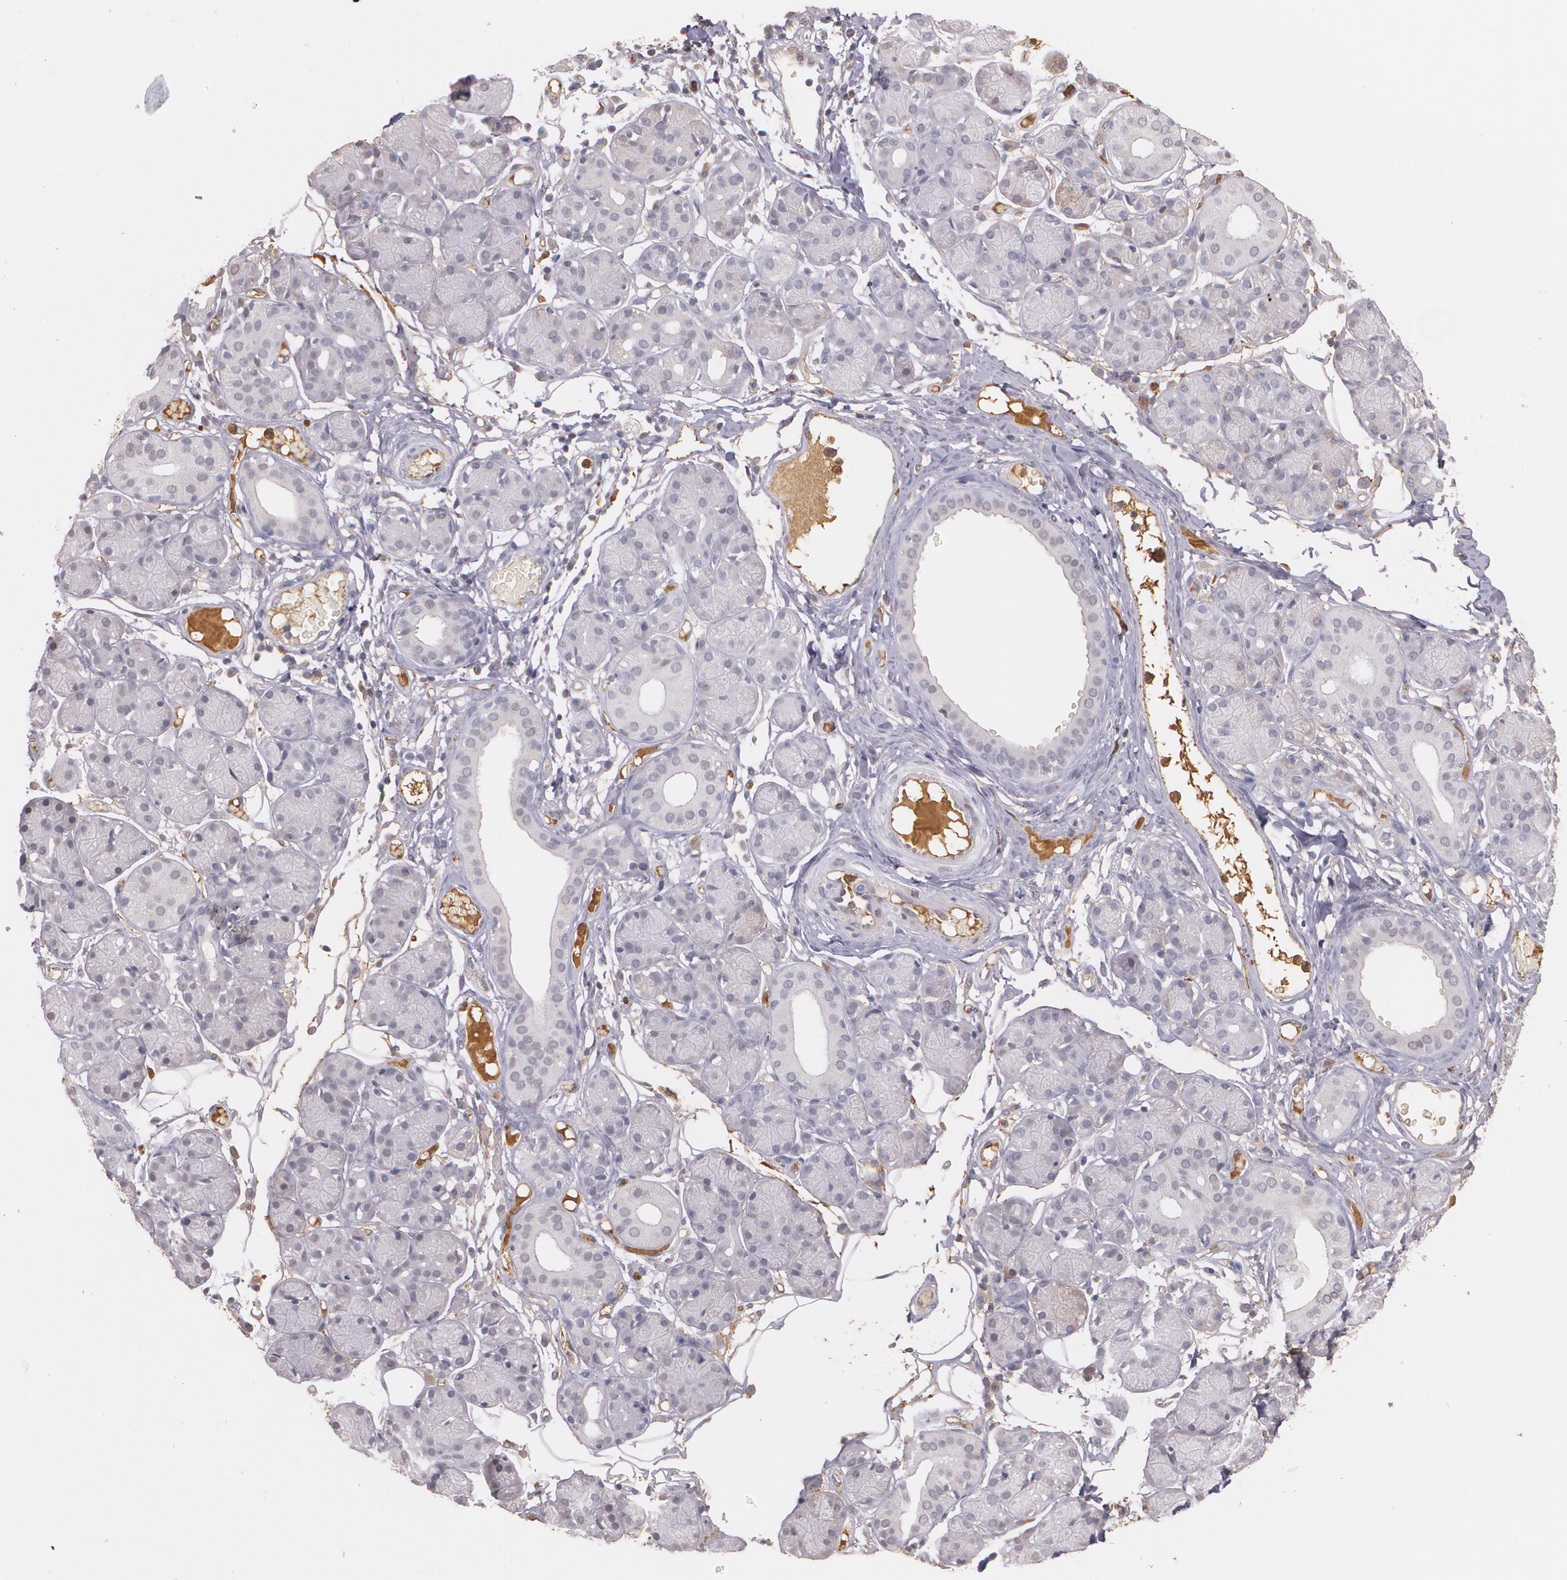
{"staining": {"intensity": "negative", "quantity": "none", "location": "none"}, "tissue": "salivary gland", "cell_type": "Glandular cells", "image_type": "normal", "snomed": [{"axis": "morphology", "description": "Normal tissue, NOS"}, {"axis": "topography", "description": "Salivary gland"}], "caption": "DAB immunohistochemical staining of benign human salivary gland demonstrates no significant expression in glandular cells. The staining is performed using DAB (3,3'-diaminobenzidine) brown chromogen with nuclei counter-stained in using hematoxylin.", "gene": "PTS", "patient": {"sex": "male", "age": 54}}